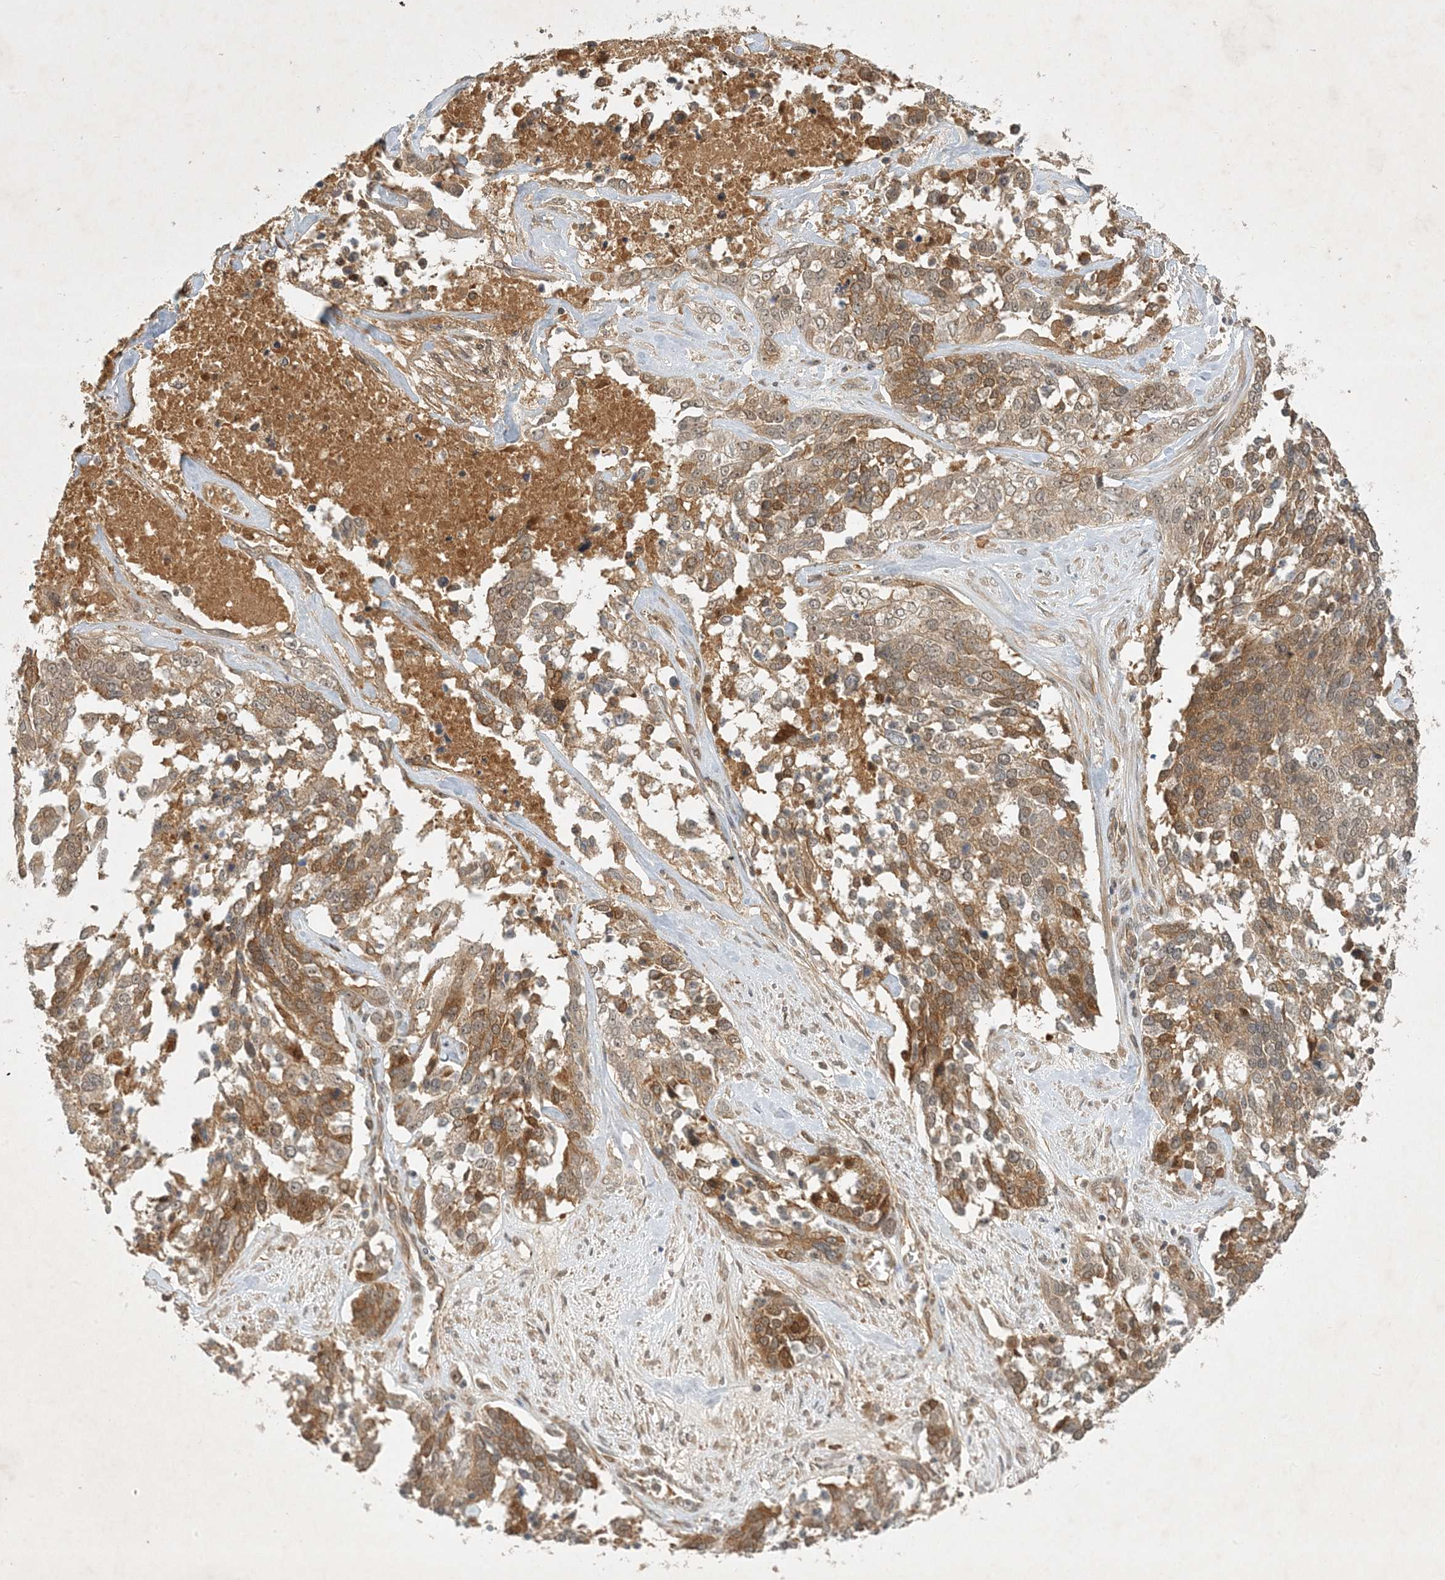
{"staining": {"intensity": "moderate", "quantity": ">75%", "location": "cytoplasmic/membranous,nuclear"}, "tissue": "ovarian cancer", "cell_type": "Tumor cells", "image_type": "cancer", "snomed": [{"axis": "morphology", "description": "Cystadenocarcinoma, serous, NOS"}, {"axis": "topography", "description": "Ovary"}], "caption": "Moderate cytoplasmic/membranous and nuclear staining for a protein is identified in approximately >75% of tumor cells of ovarian serous cystadenocarcinoma using immunohistochemistry (IHC).", "gene": "ZCCHC4", "patient": {"sex": "female", "age": 44}}